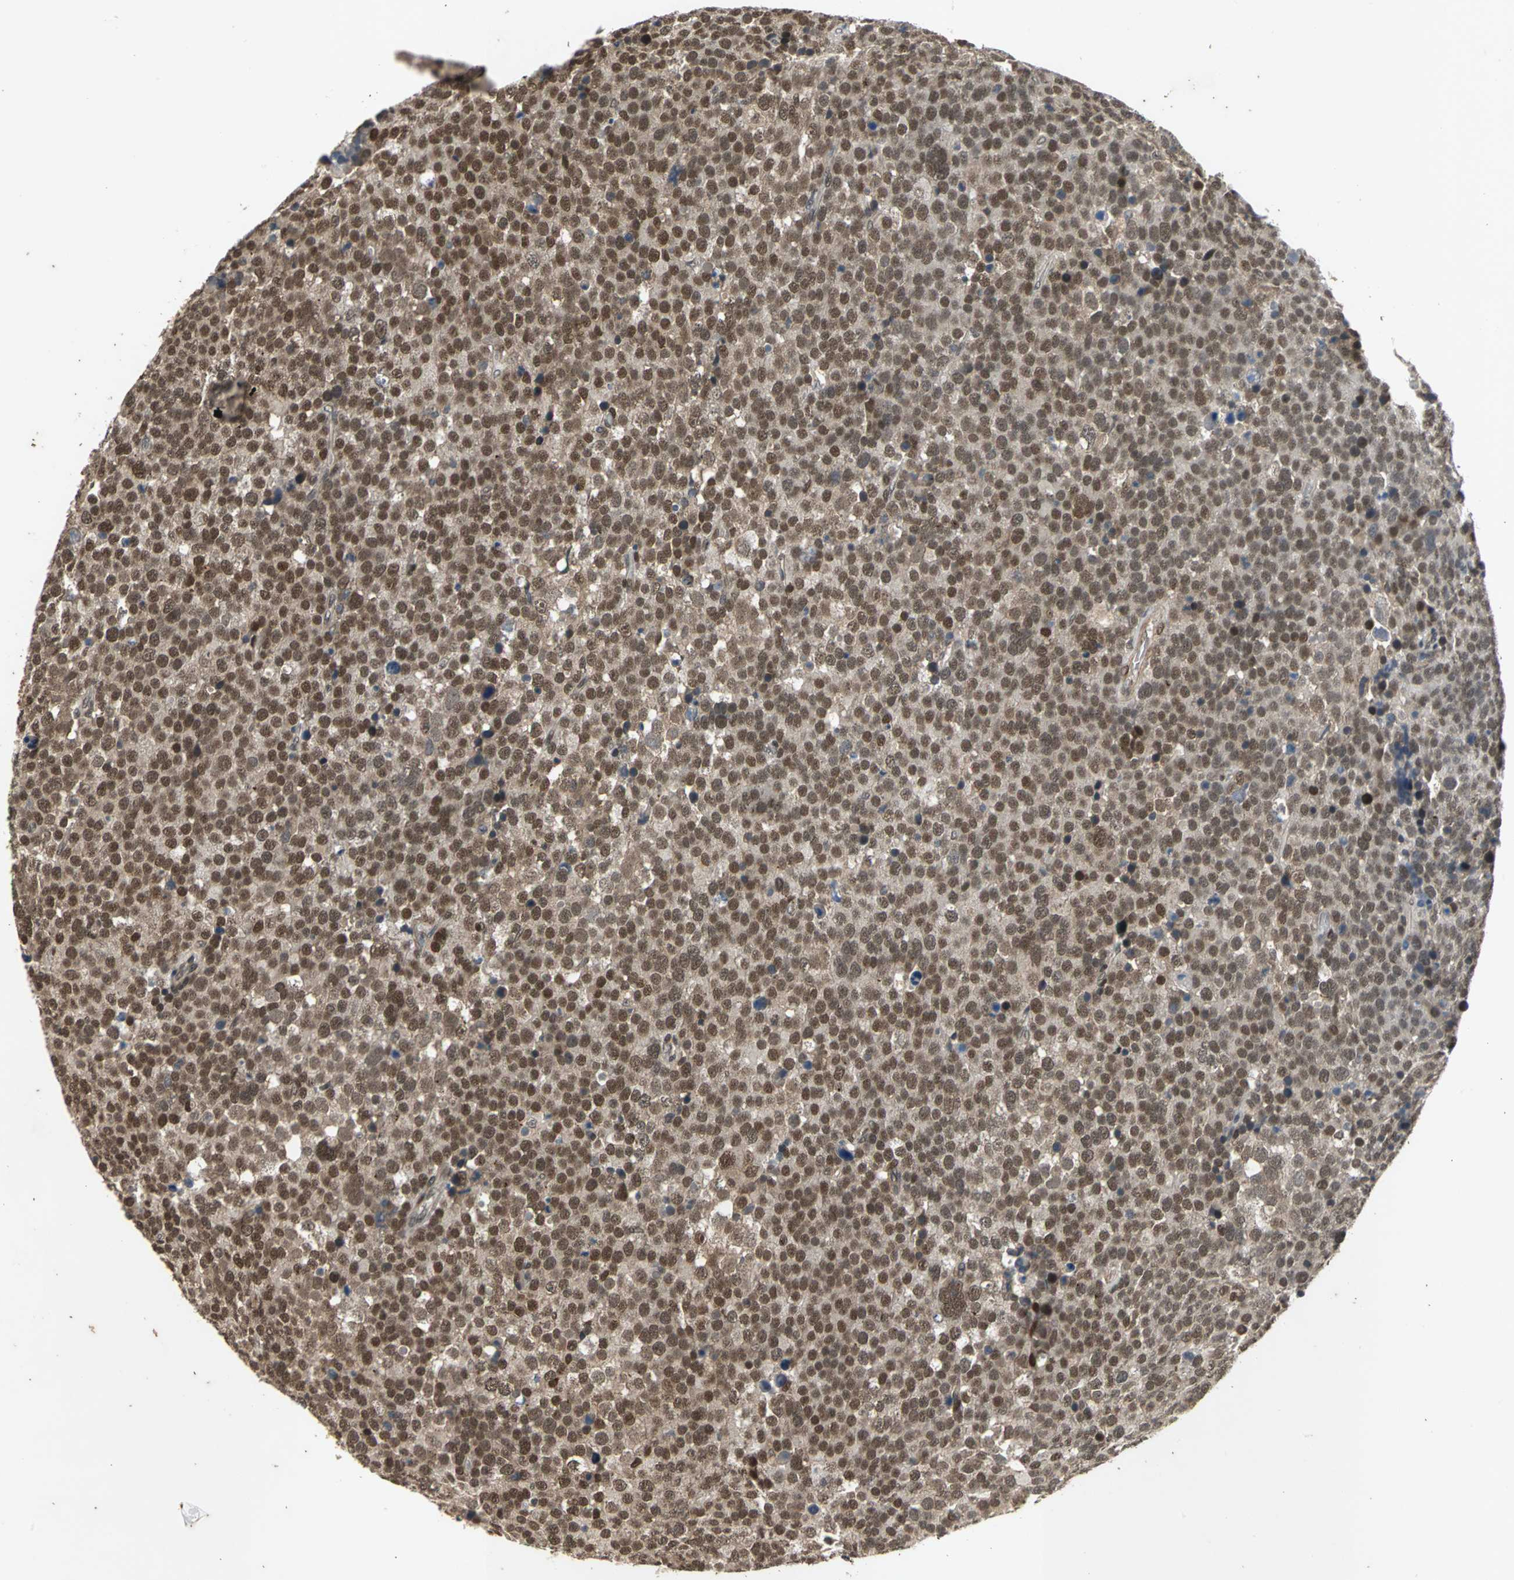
{"staining": {"intensity": "moderate", "quantity": ">75%", "location": "nuclear"}, "tissue": "testis cancer", "cell_type": "Tumor cells", "image_type": "cancer", "snomed": [{"axis": "morphology", "description": "Seminoma, NOS"}, {"axis": "topography", "description": "Testis"}], "caption": "Immunohistochemistry histopathology image of neoplastic tissue: testis seminoma stained using immunohistochemistry reveals medium levels of moderate protein expression localized specifically in the nuclear of tumor cells, appearing as a nuclear brown color.", "gene": "NOTCH3", "patient": {"sex": "male", "age": 71}}